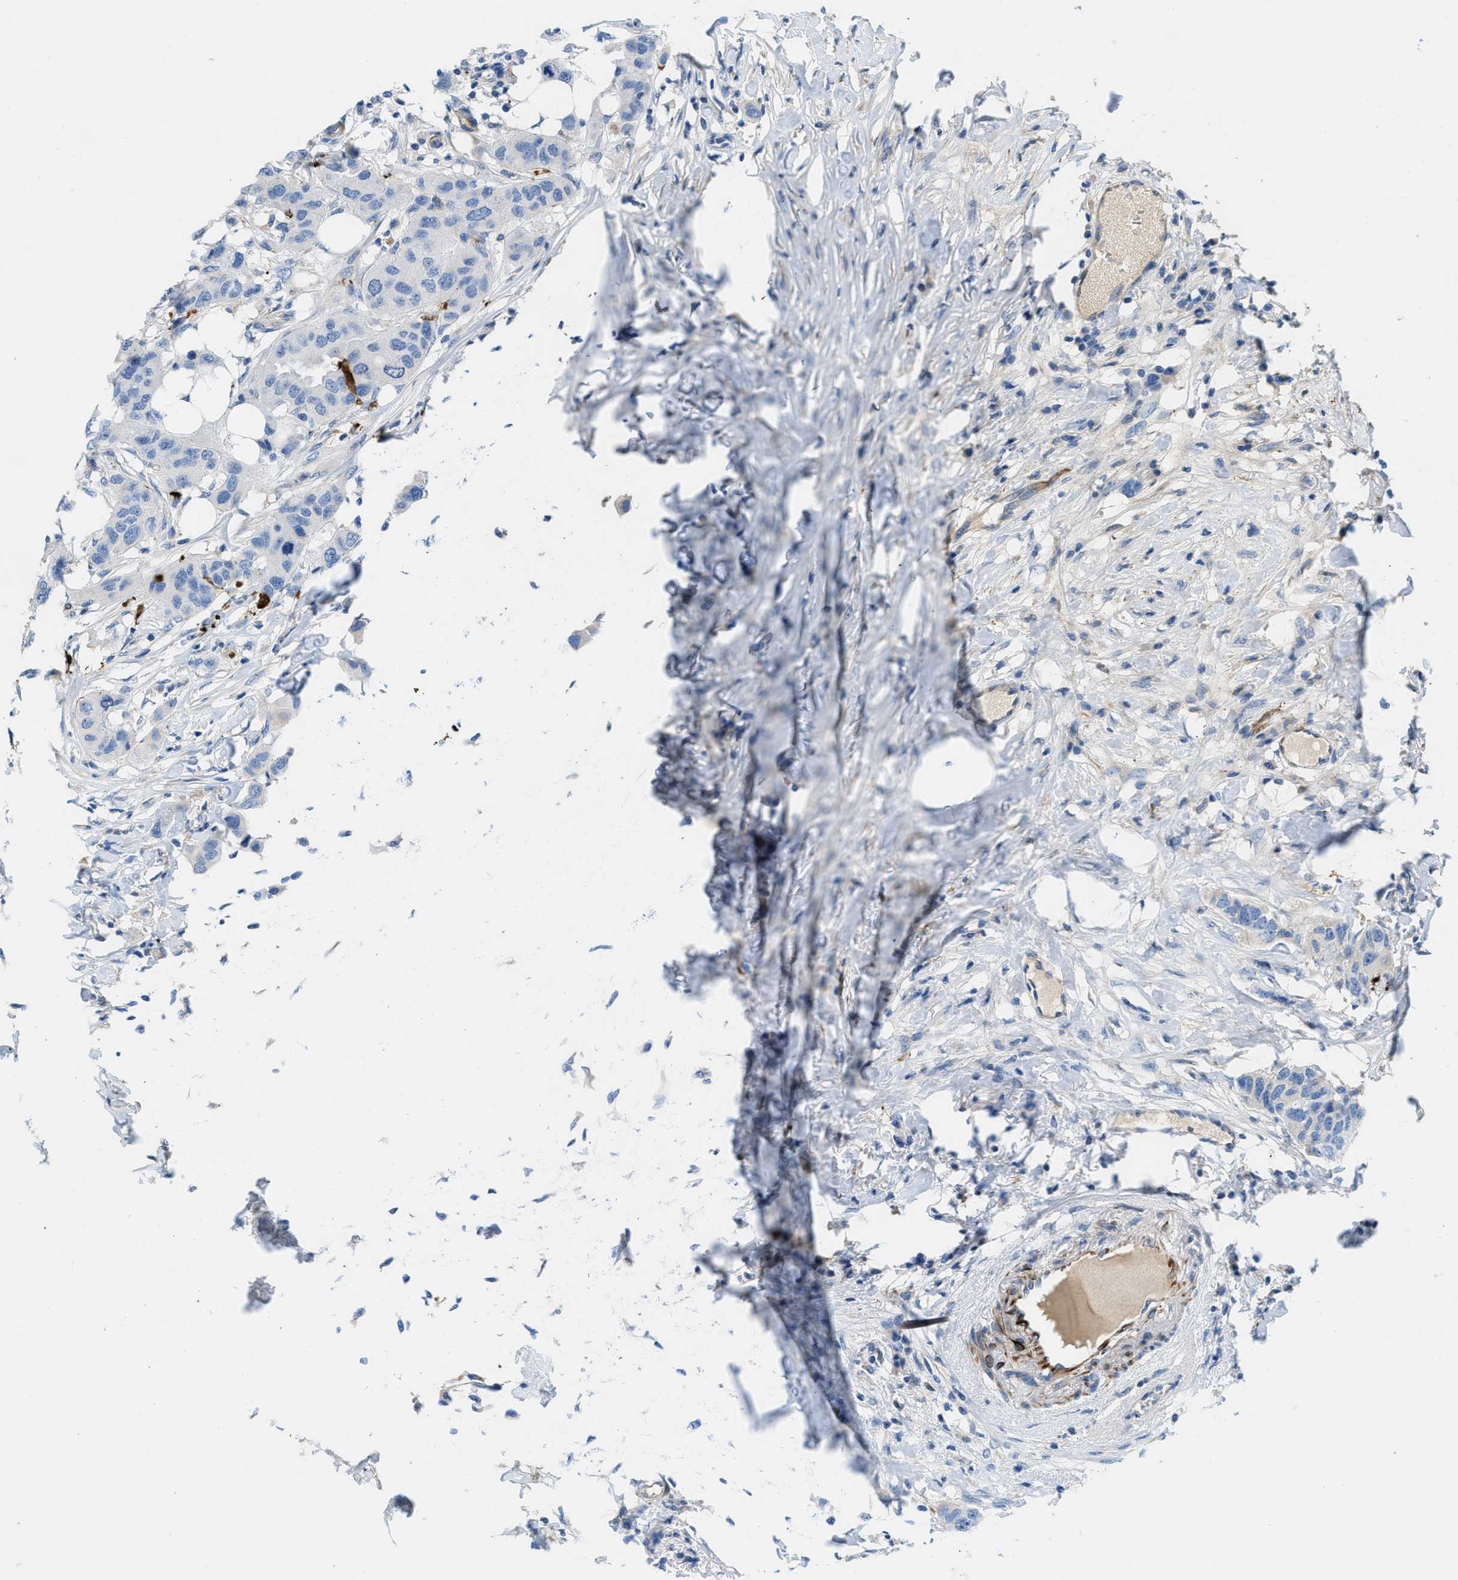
{"staining": {"intensity": "negative", "quantity": "none", "location": "none"}, "tissue": "breast cancer", "cell_type": "Tumor cells", "image_type": "cancer", "snomed": [{"axis": "morphology", "description": "Duct carcinoma"}, {"axis": "topography", "description": "Breast"}], "caption": "Tumor cells are negative for brown protein staining in intraductal carcinoma (breast).", "gene": "XCR1", "patient": {"sex": "female", "age": 50}}